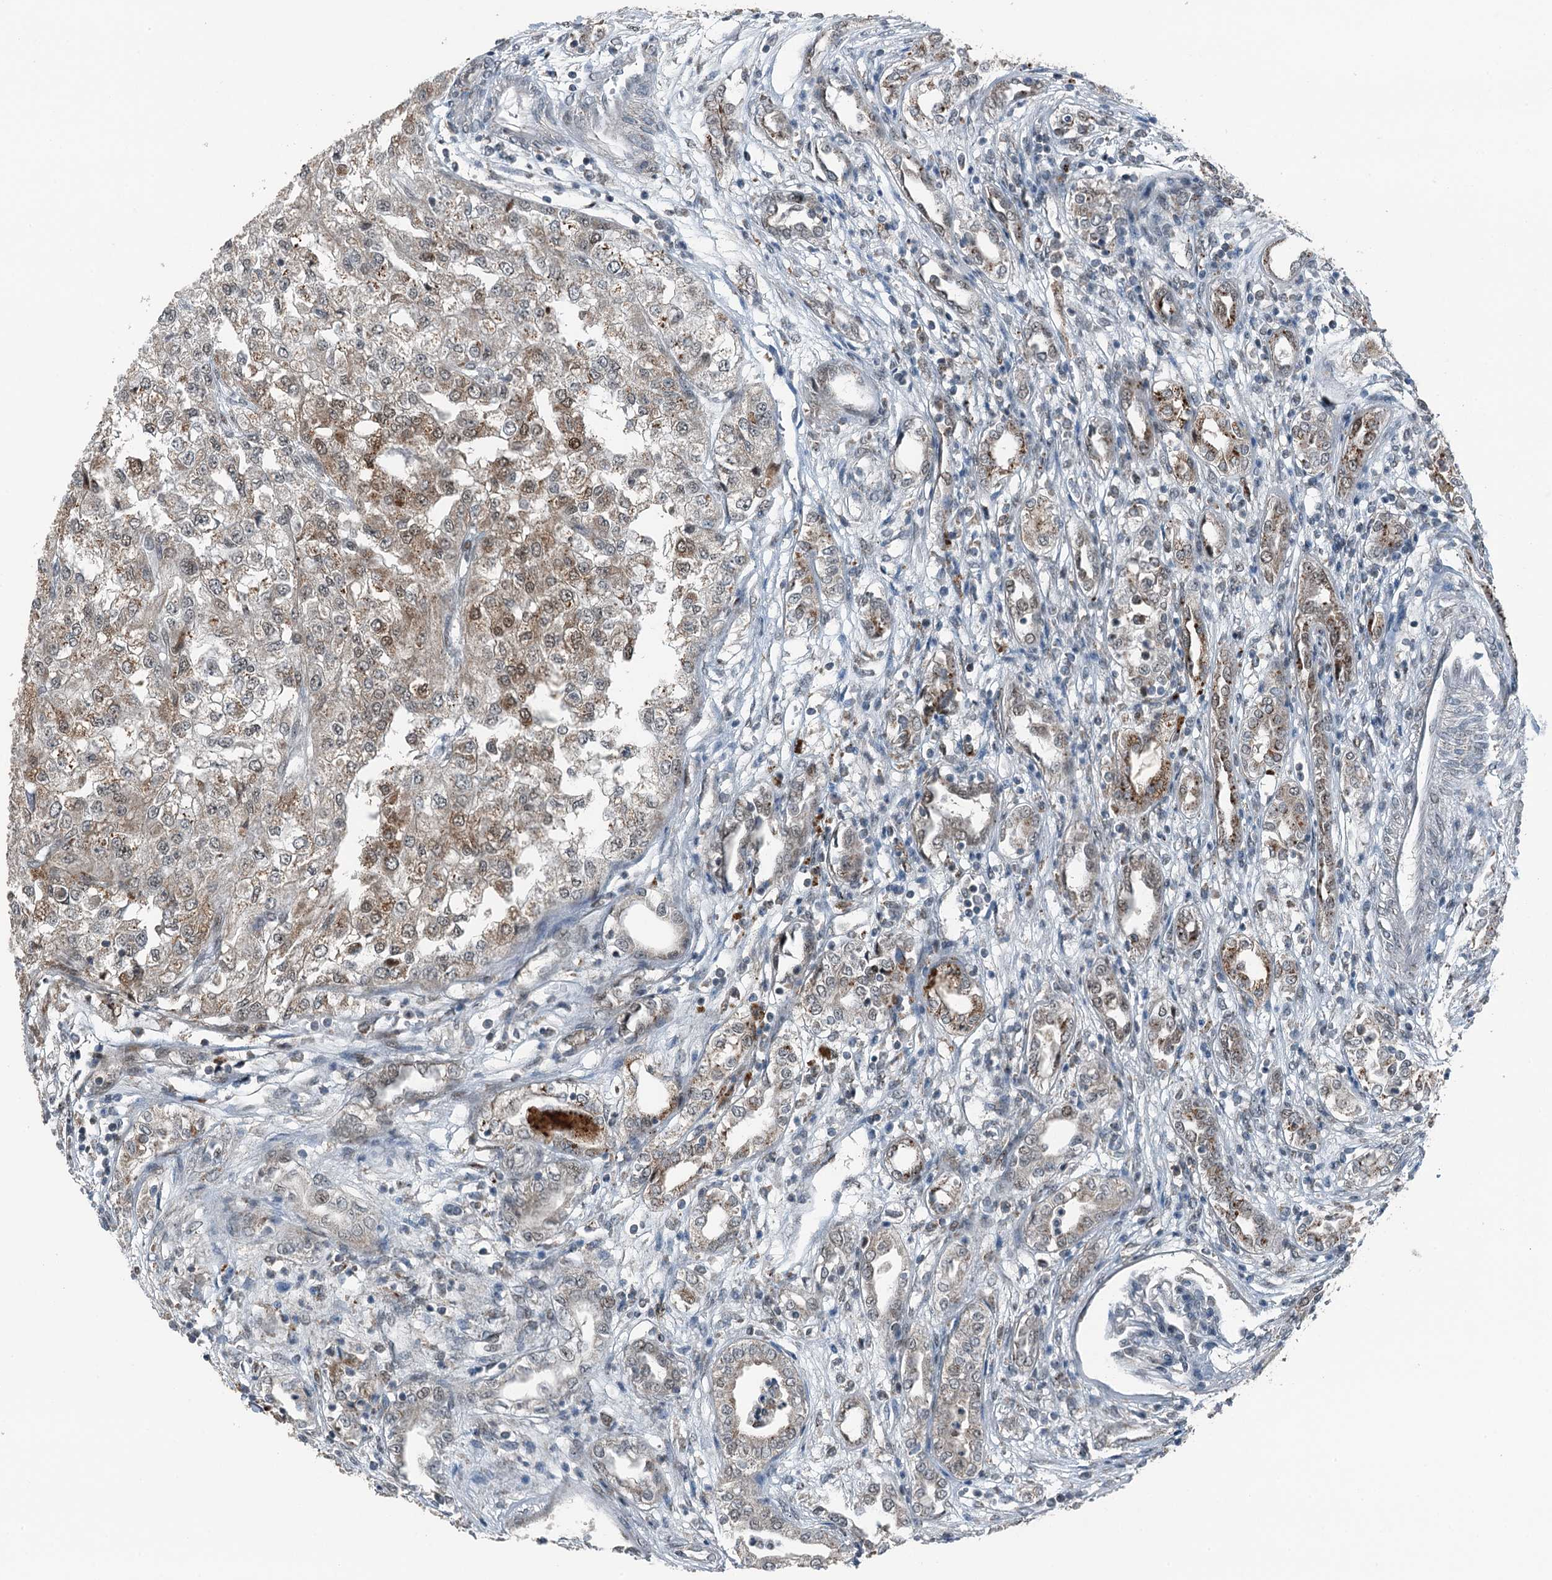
{"staining": {"intensity": "moderate", "quantity": "<25%", "location": "cytoplasmic/membranous,nuclear"}, "tissue": "renal cancer", "cell_type": "Tumor cells", "image_type": "cancer", "snomed": [{"axis": "morphology", "description": "Adenocarcinoma, NOS"}, {"axis": "topography", "description": "Kidney"}], "caption": "Protein expression analysis of human adenocarcinoma (renal) reveals moderate cytoplasmic/membranous and nuclear positivity in about <25% of tumor cells. The protein of interest is shown in brown color, while the nuclei are stained blue.", "gene": "BMERB1", "patient": {"sex": "female", "age": 54}}